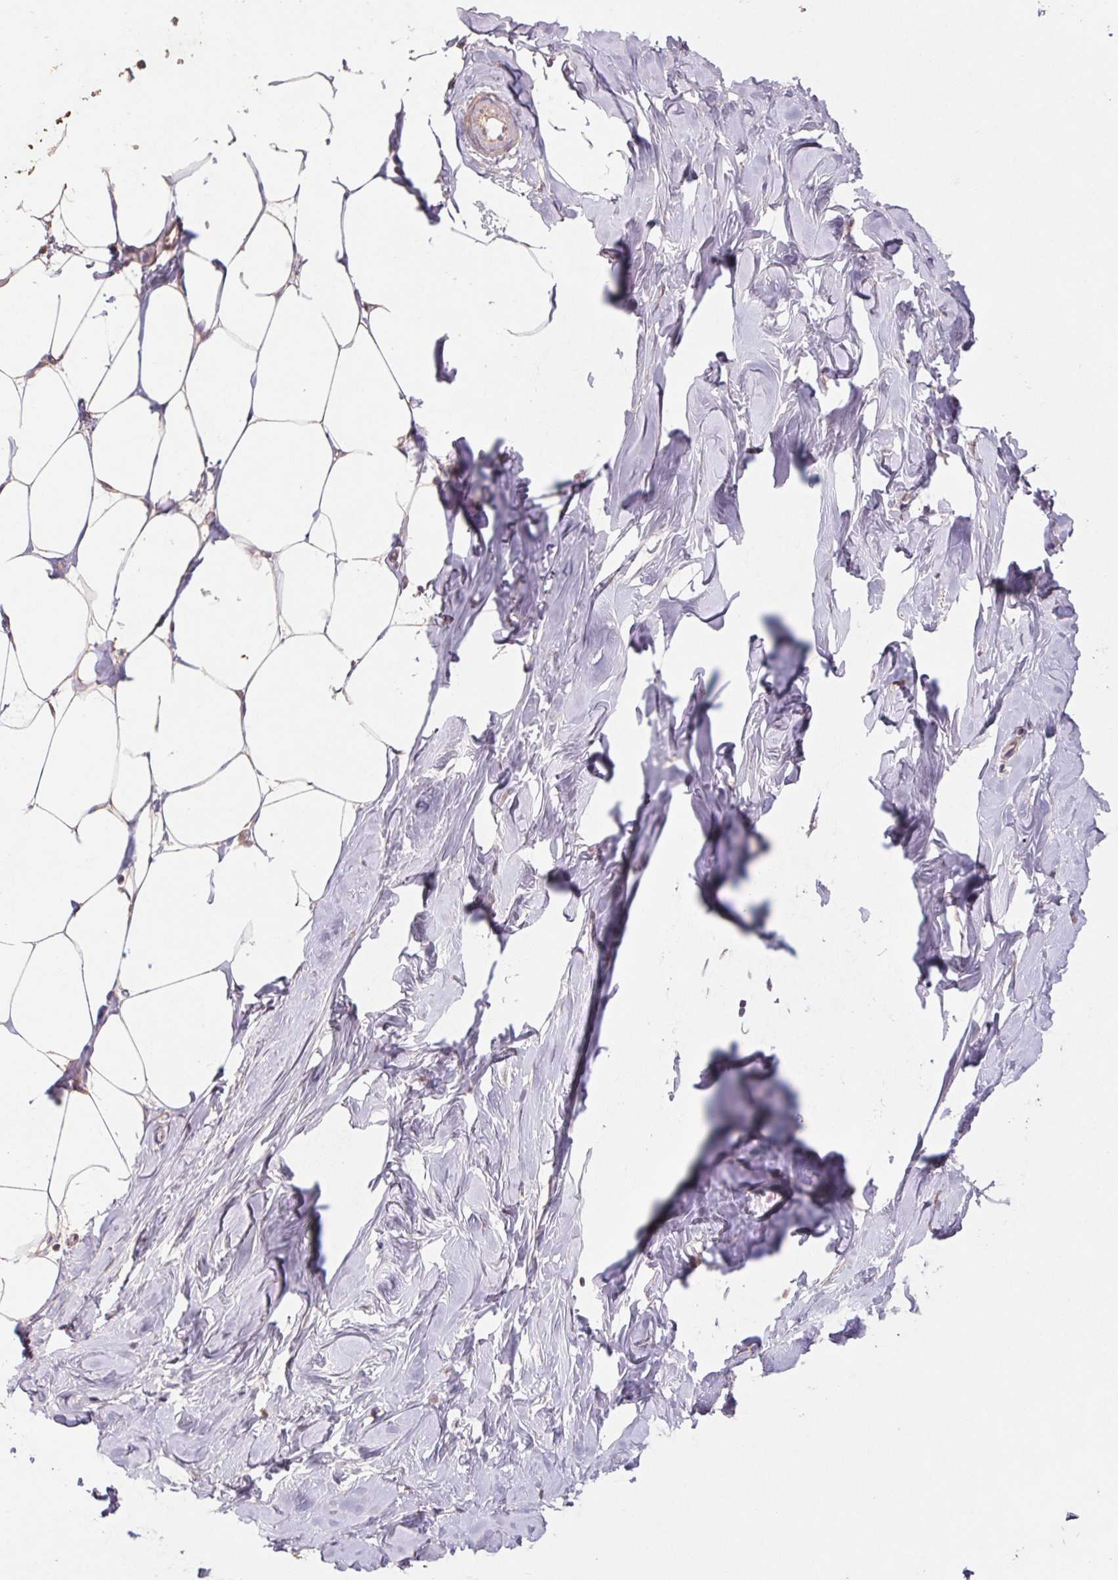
{"staining": {"intensity": "negative", "quantity": "none", "location": "none"}, "tissue": "breast", "cell_type": "Adipocytes", "image_type": "normal", "snomed": [{"axis": "morphology", "description": "Normal tissue, NOS"}, {"axis": "topography", "description": "Breast"}], "caption": "Immunohistochemistry (IHC) image of unremarkable human breast stained for a protein (brown), which exhibits no expression in adipocytes. (Stains: DAB immunohistochemistry (IHC) with hematoxylin counter stain, Microscopy: brightfield microscopy at high magnification).", "gene": "GRM2", "patient": {"sex": "female", "age": 27}}